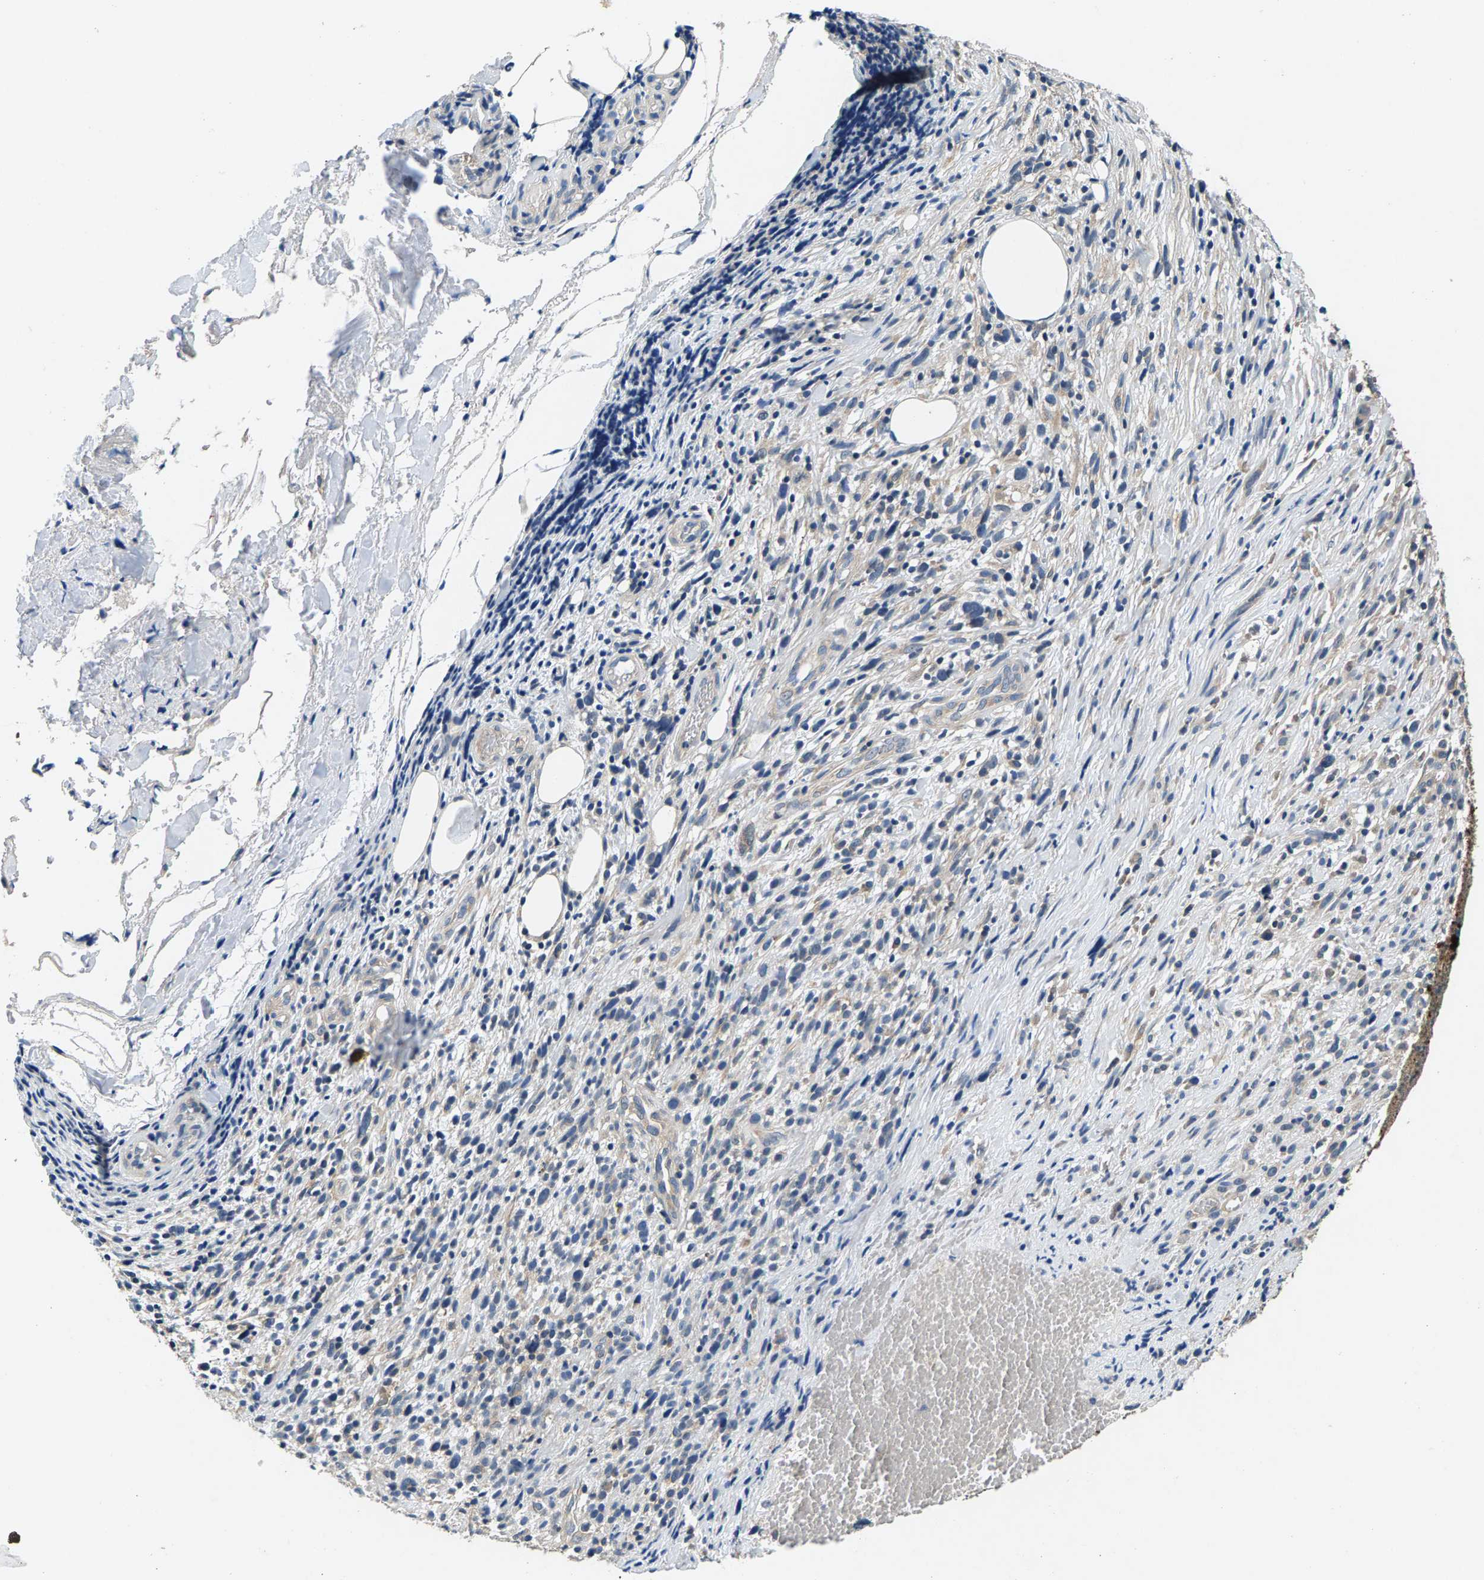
{"staining": {"intensity": "negative", "quantity": "none", "location": "none"}, "tissue": "melanoma", "cell_type": "Tumor cells", "image_type": "cancer", "snomed": [{"axis": "morphology", "description": "Malignant melanoma, NOS"}, {"axis": "topography", "description": "Skin"}], "caption": "Melanoma stained for a protein using immunohistochemistry exhibits no expression tumor cells.", "gene": "NT5C", "patient": {"sex": "female", "age": 55}}